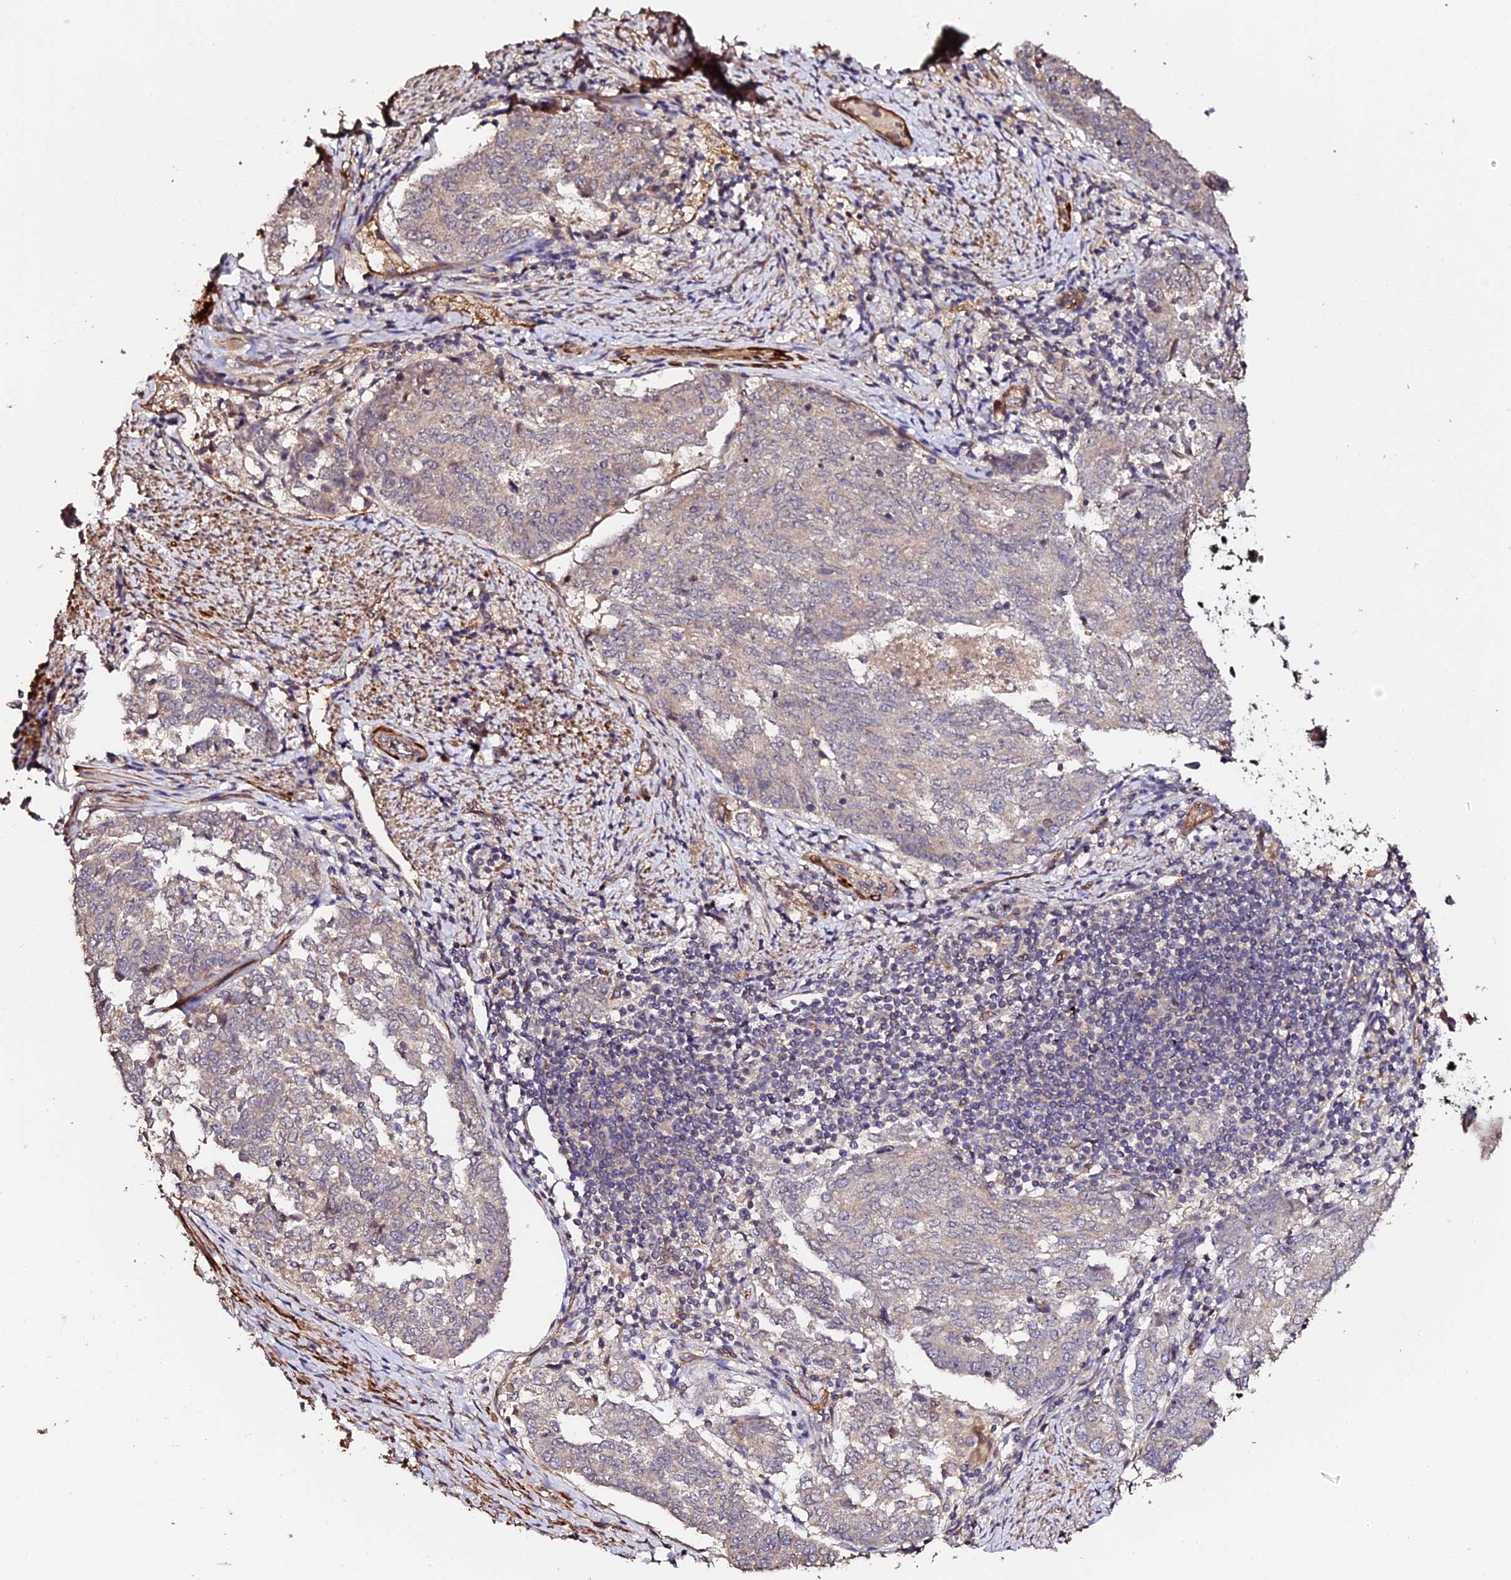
{"staining": {"intensity": "moderate", "quantity": "25%-75%", "location": "cytoplasmic/membranous"}, "tissue": "endometrial cancer", "cell_type": "Tumor cells", "image_type": "cancer", "snomed": [{"axis": "morphology", "description": "Adenocarcinoma, NOS"}, {"axis": "topography", "description": "Endometrium"}], "caption": "Tumor cells show moderate cytoplasmic/membranous expression in approximately 25%-75% of cells in endometrial cancer. The staining is performed using DAB (3,3'-diaminobenzidine) brown chromogen to label protein expression. The nuclei are counter-stained blue using hematoxylin.", "gene": "TDO2", "patient": {"sex": "female", "age": 80}}